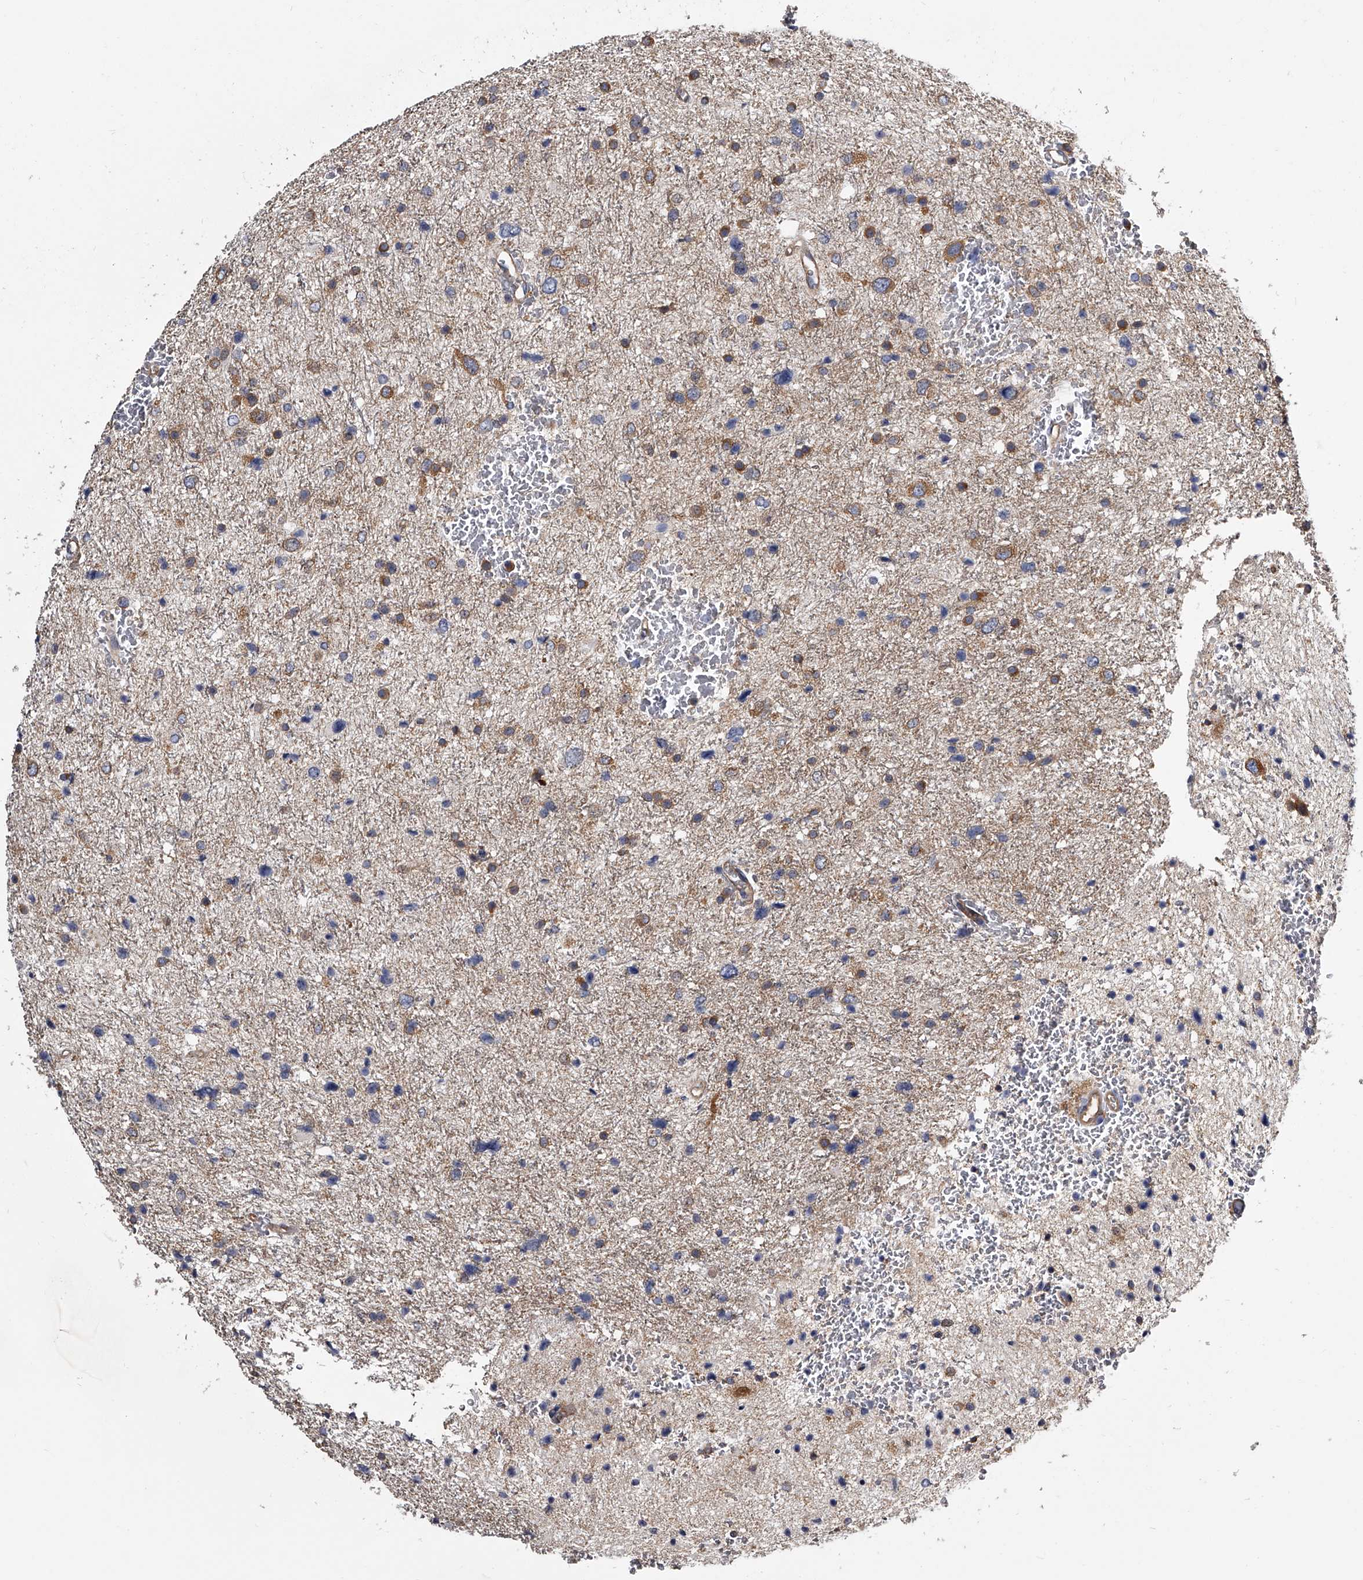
{"staining": {"intensity": "negative", "quantity": "none", "location": "none"}, "tissue": "glioma", "cell_type": "Tumor cells", "image_type": "cancer", "snomed": [{"axis": "morphology", "description": "Glioma, malignant, Low grade"}, {"axis": "topography", "description": "Brain"}], "caption": "Tumor cells show no significant protein staining in malignant glioma (low-grade).", "gene": "GAPVD1", "patient": {"sex": "female", "age": 37}}